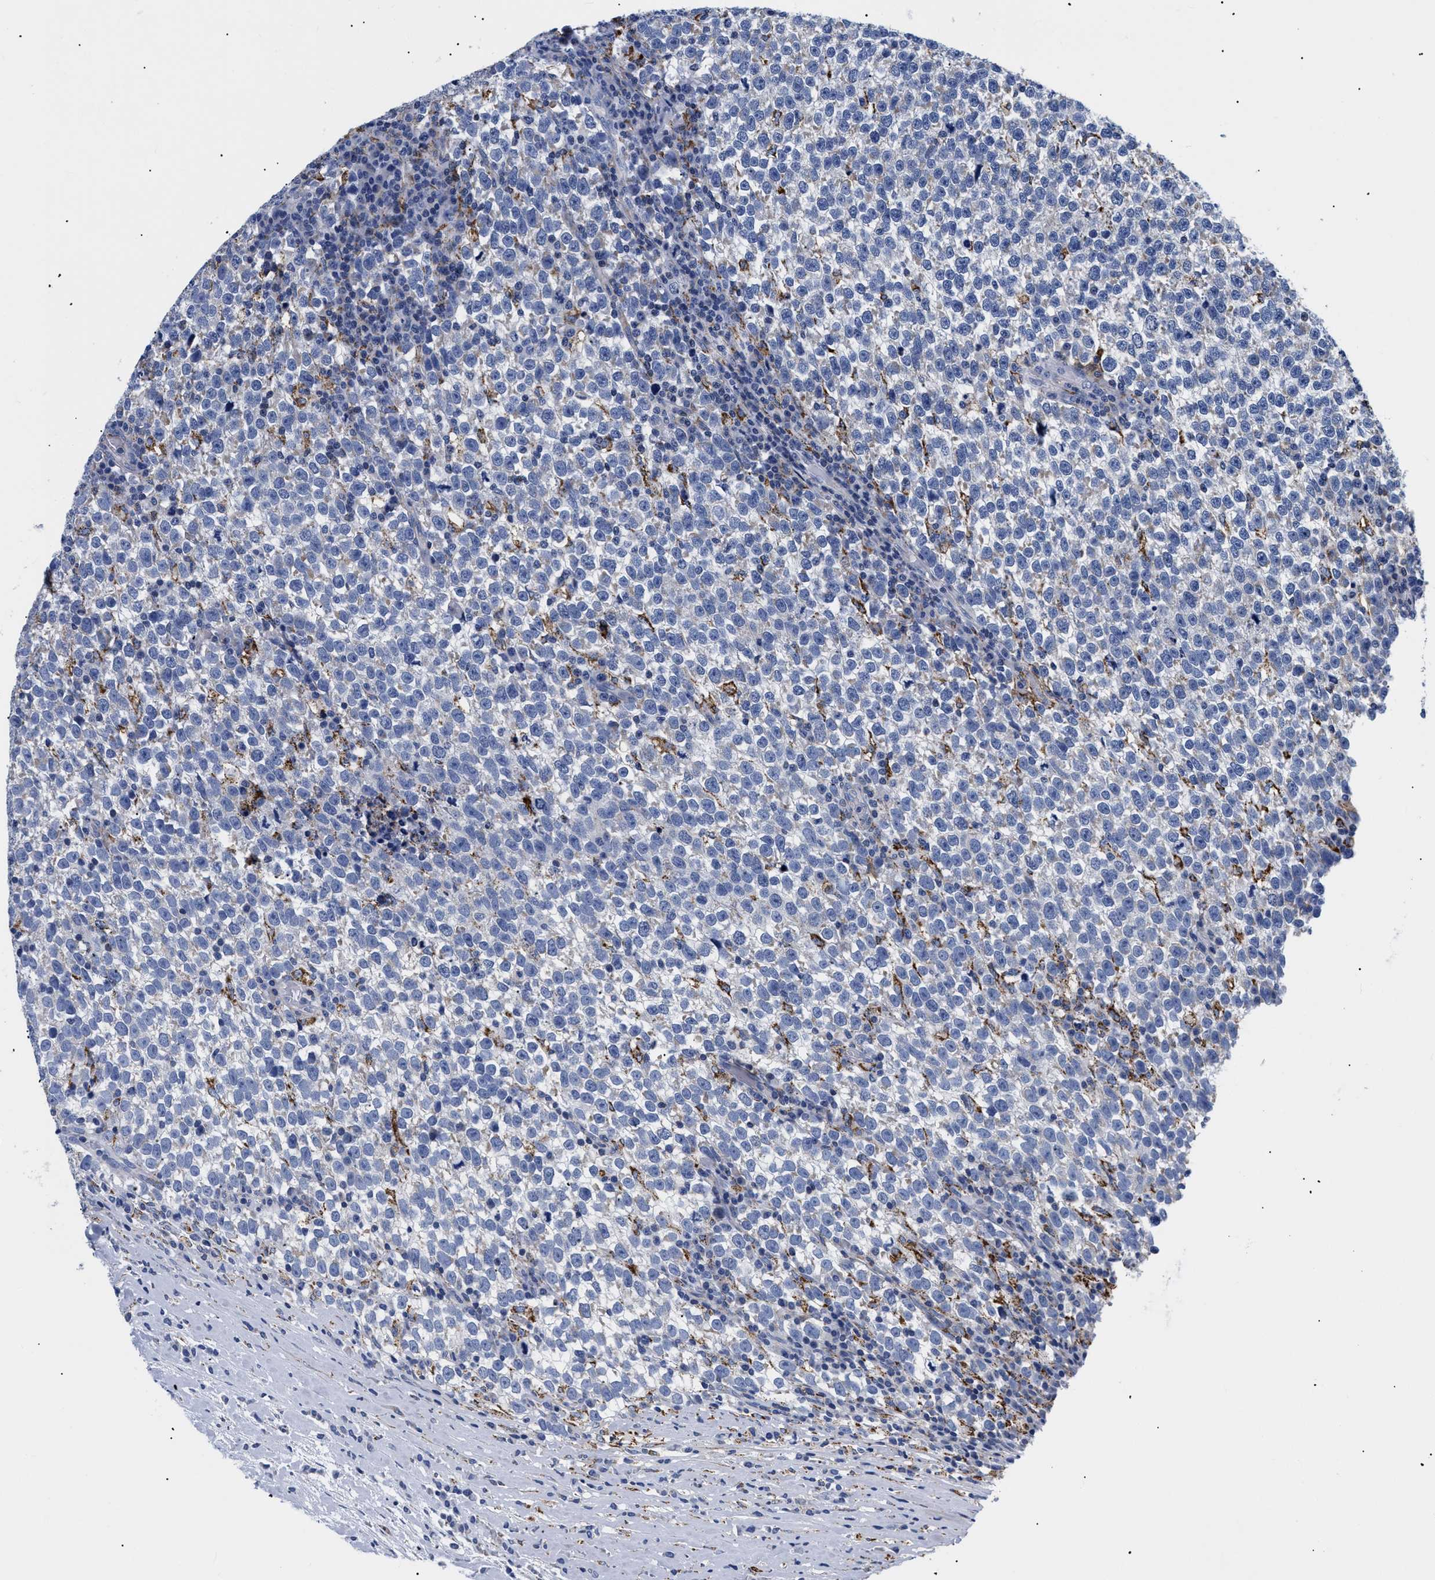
{"staining": {"intensity": "negative", "quantity": "none", "location": "none"}, "tissue": "testis cancer", "cell_type": "Tumor cells", "image_type": "cancer", "snomed": [{"axis": "morphology", "description": "Normal tissue, NOS"}, {"axis": "morphology", "description": "Seminoma, NOS"}, {"axis": "topography", "description": "Testis"}], "caption": "High magnification brightfield microscopy of testis cancer (seminoma) stained with DAB (3,3'-diaminobenzidine) (brown) and counterstained with hematoxylin (blue): tumor cells show no significant positivity.", "gene": "GPR149", "patient": {"sex": "male", "age": 43}}